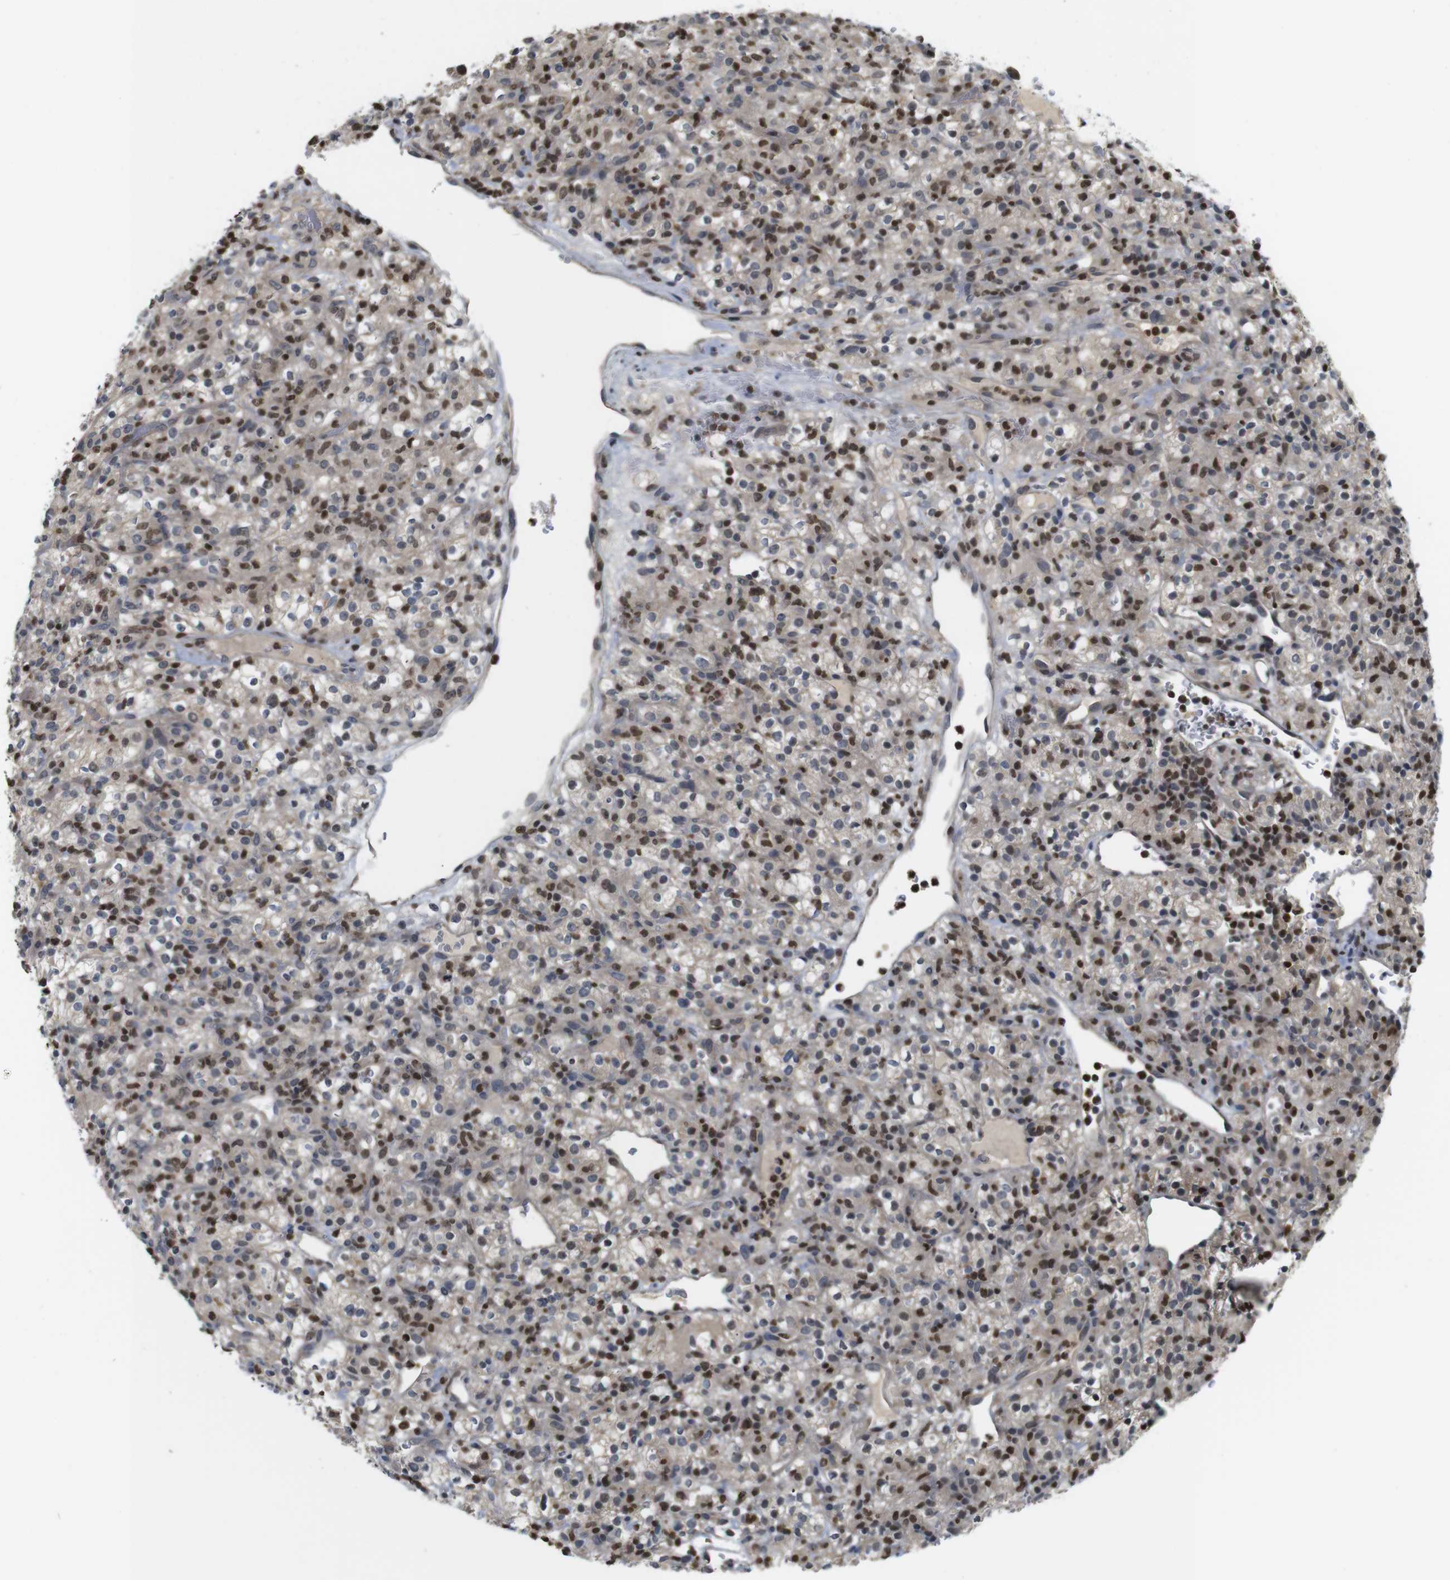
{"staining": {"intensity": "weak", "quantity": ">75%", "location": "cytoplasmic/membranous"}, "tissue": "renal cancer", "cell_type": "Tumor cells", "image_type": "cancer", "snomed": [{"axis": "morphology", "description": "Normal tissue, NOS"}, {"axis": "morphology", "description": "Adenocarcinoma, NOS"}, {"axis": "topography", "description": "Kidney"}], "caption": "Protein positivity by IHC shows weak cytoplasmic/membranous staining in approximately >75% of tumor cells in renal cancer (adenocarcinoma). Immunohistochemistry stains the protein in brown and the nuclei are stained blue.", "gene": "MBD1", "patient": {"sex": "female", "age": 72}}